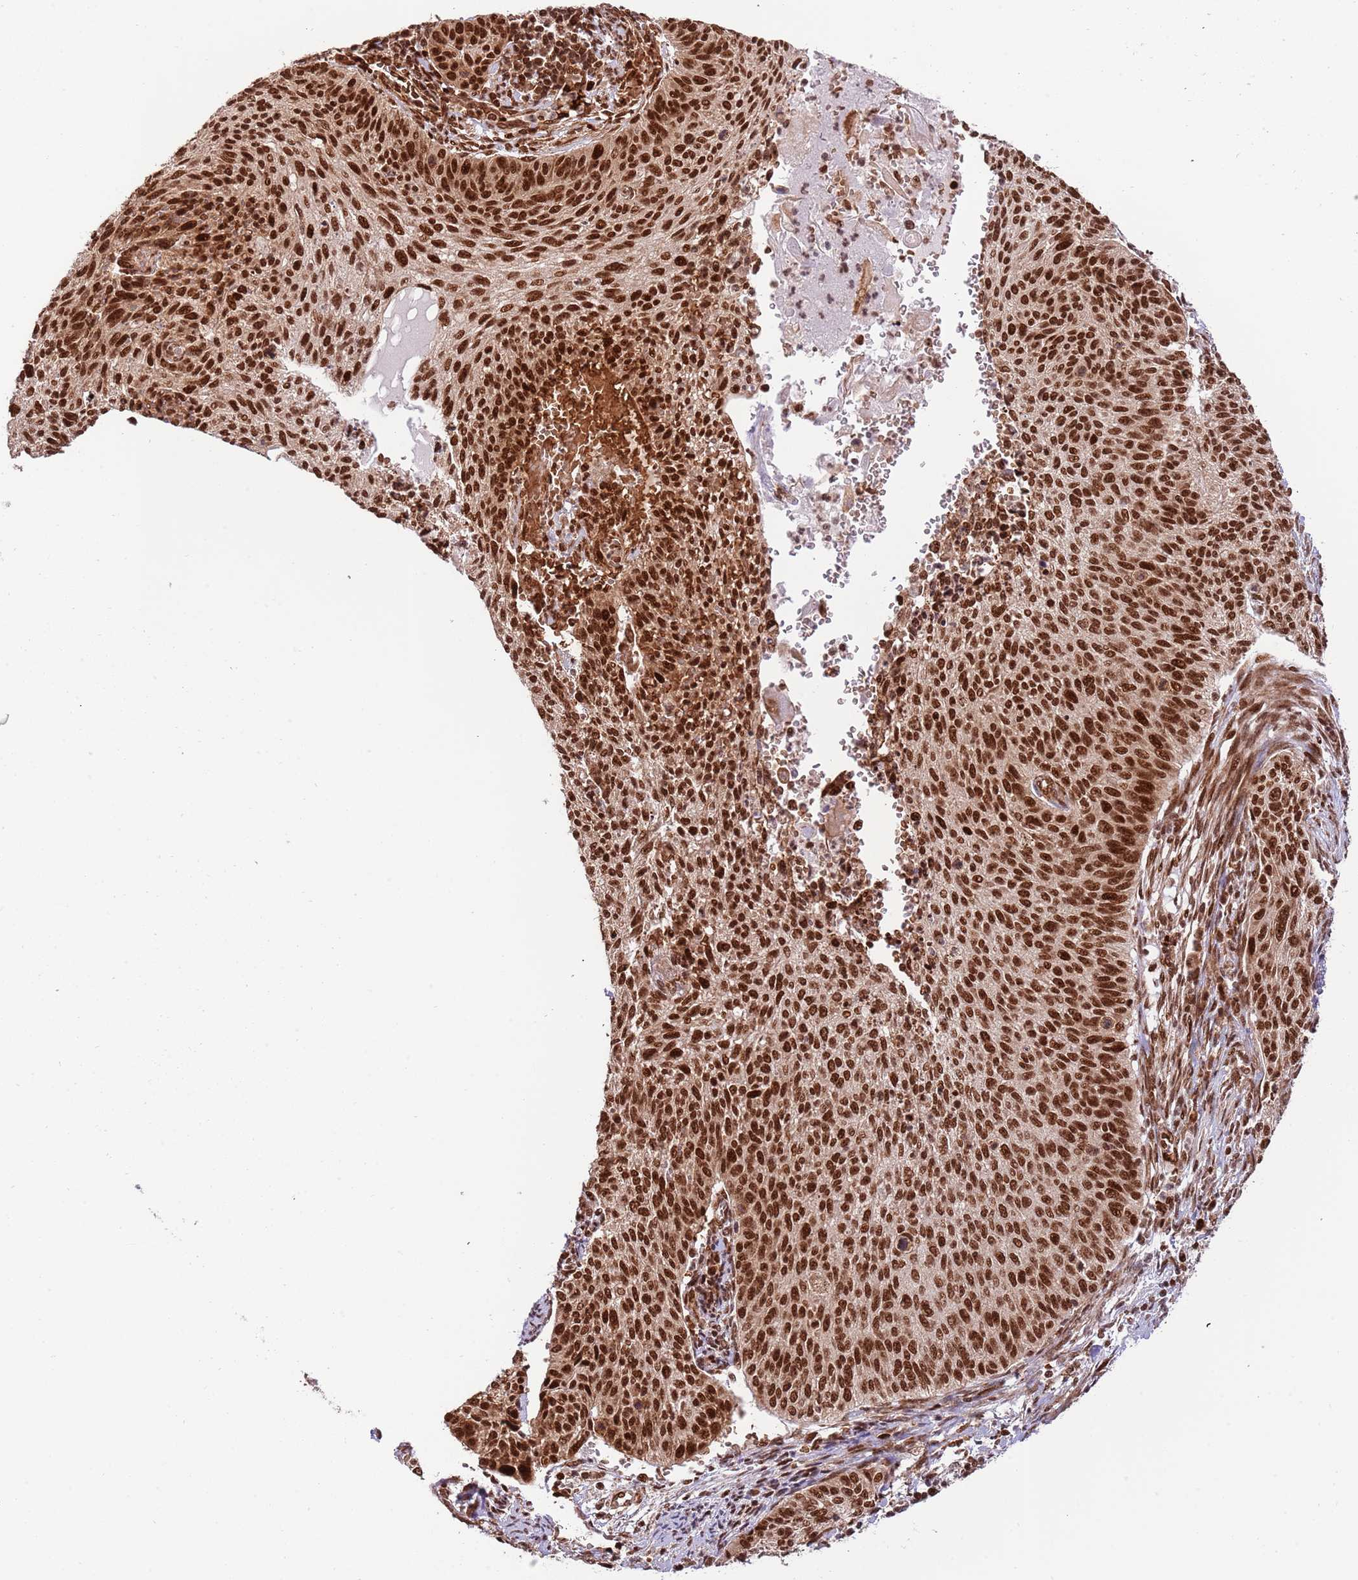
{"staining": {"intensity": "strong", "quantity": ">75%", "location": "nuclear"}, "tissue": "cervical cancer", "cell_type": "Tumor cells", "image_type": "cancer", "snomed": [{"axis": "morphology", "description": "Squamous cell carcinoma, NOS"}, {"axis": "topography", "description": "Cervix"}], "caption": "Strong nuclear protein positivity is present in about >75% of tumor cells in cervical cancer (squamous cell carcinoma).", "gene": "RIF1", "patient": {"sex": "female", "age": 70}}